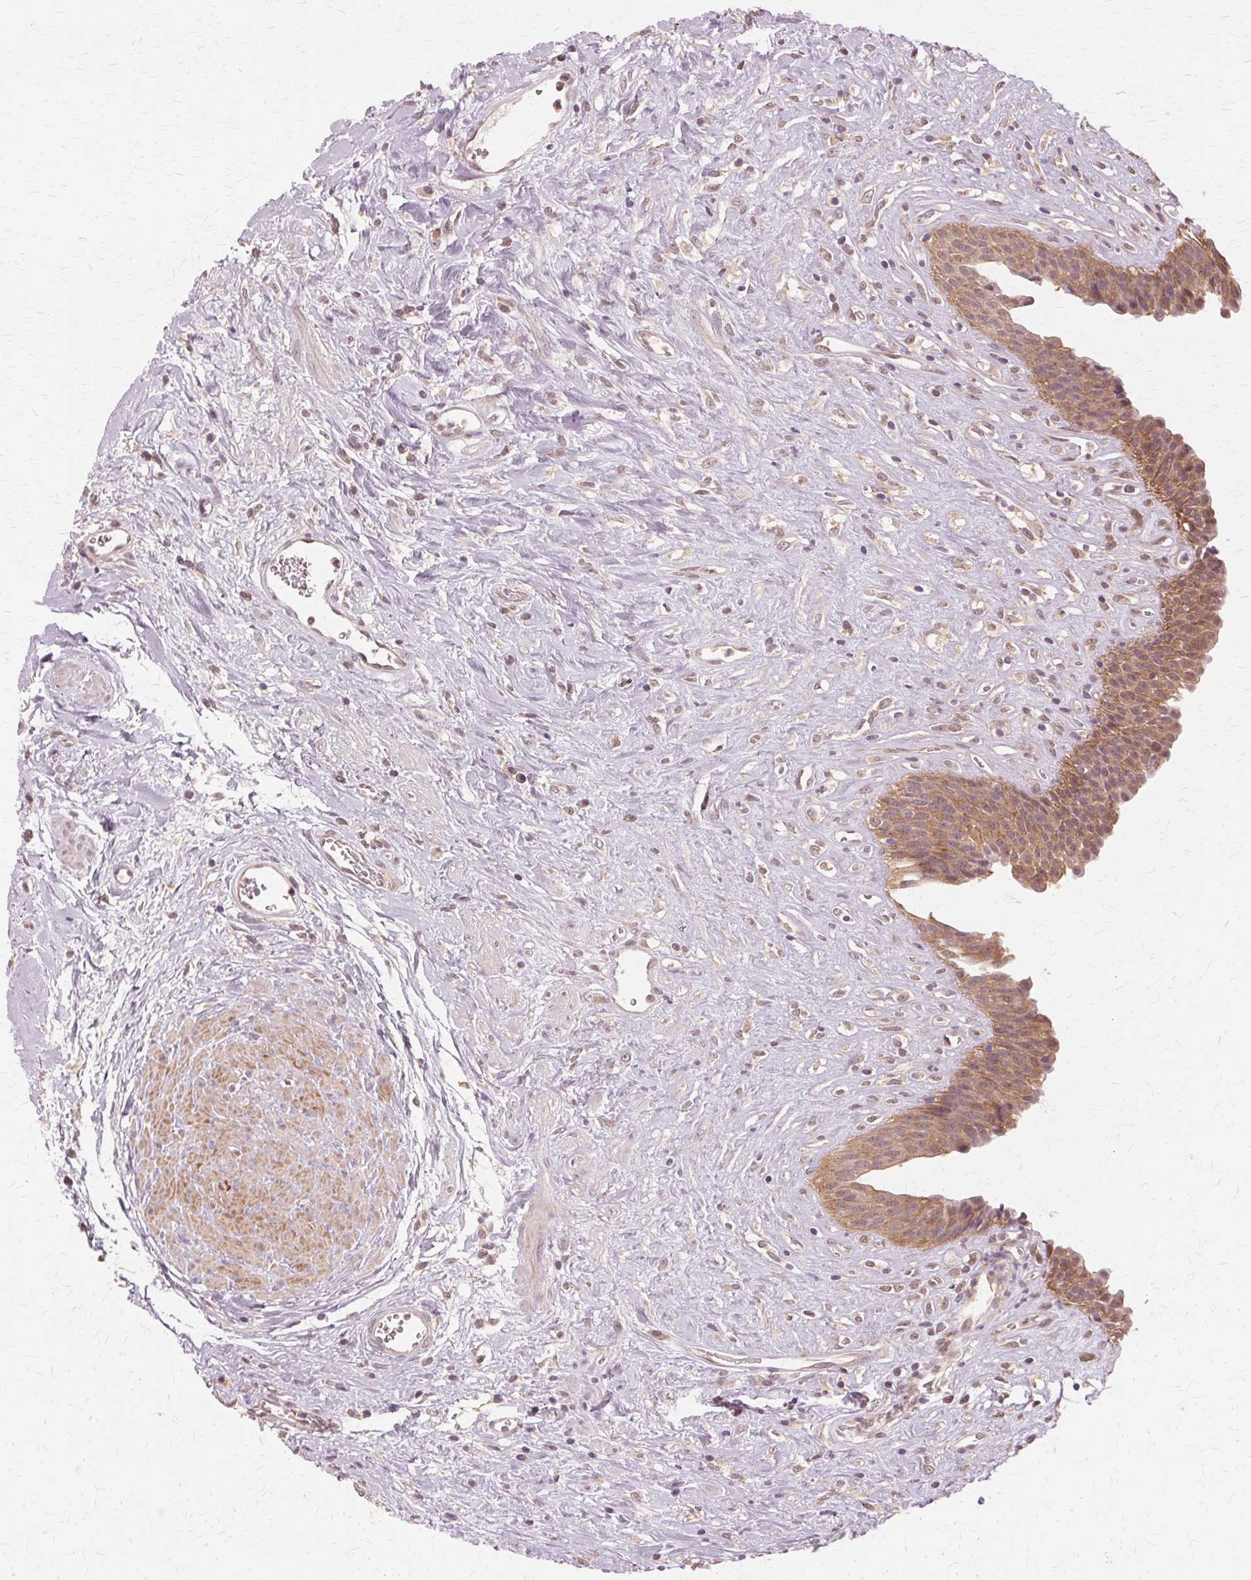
{"staining": {"intensity": "moderate", "quantity": ">75%", "location": "cytoplasmic/membranous,nuclear"}, "tissue": "urinary bladder", "cell_type": "Urothelial cells", "image_type": "normal", "snomed": [{"axis": "morphology", "description": "Normal tissue, NOS"}, {"axis": "topography", "description": "Urinary bladder"}], "caption": "IHC micrograph of normal human urinary bladder stained for a protein (brown), which displays medium levels of moderate cytoplasmic/membranous,nuclear staining in approximately >75% of urothelial cells.", "gene": "PRMT5", "patient": {"sex": "female", "age": 56}}